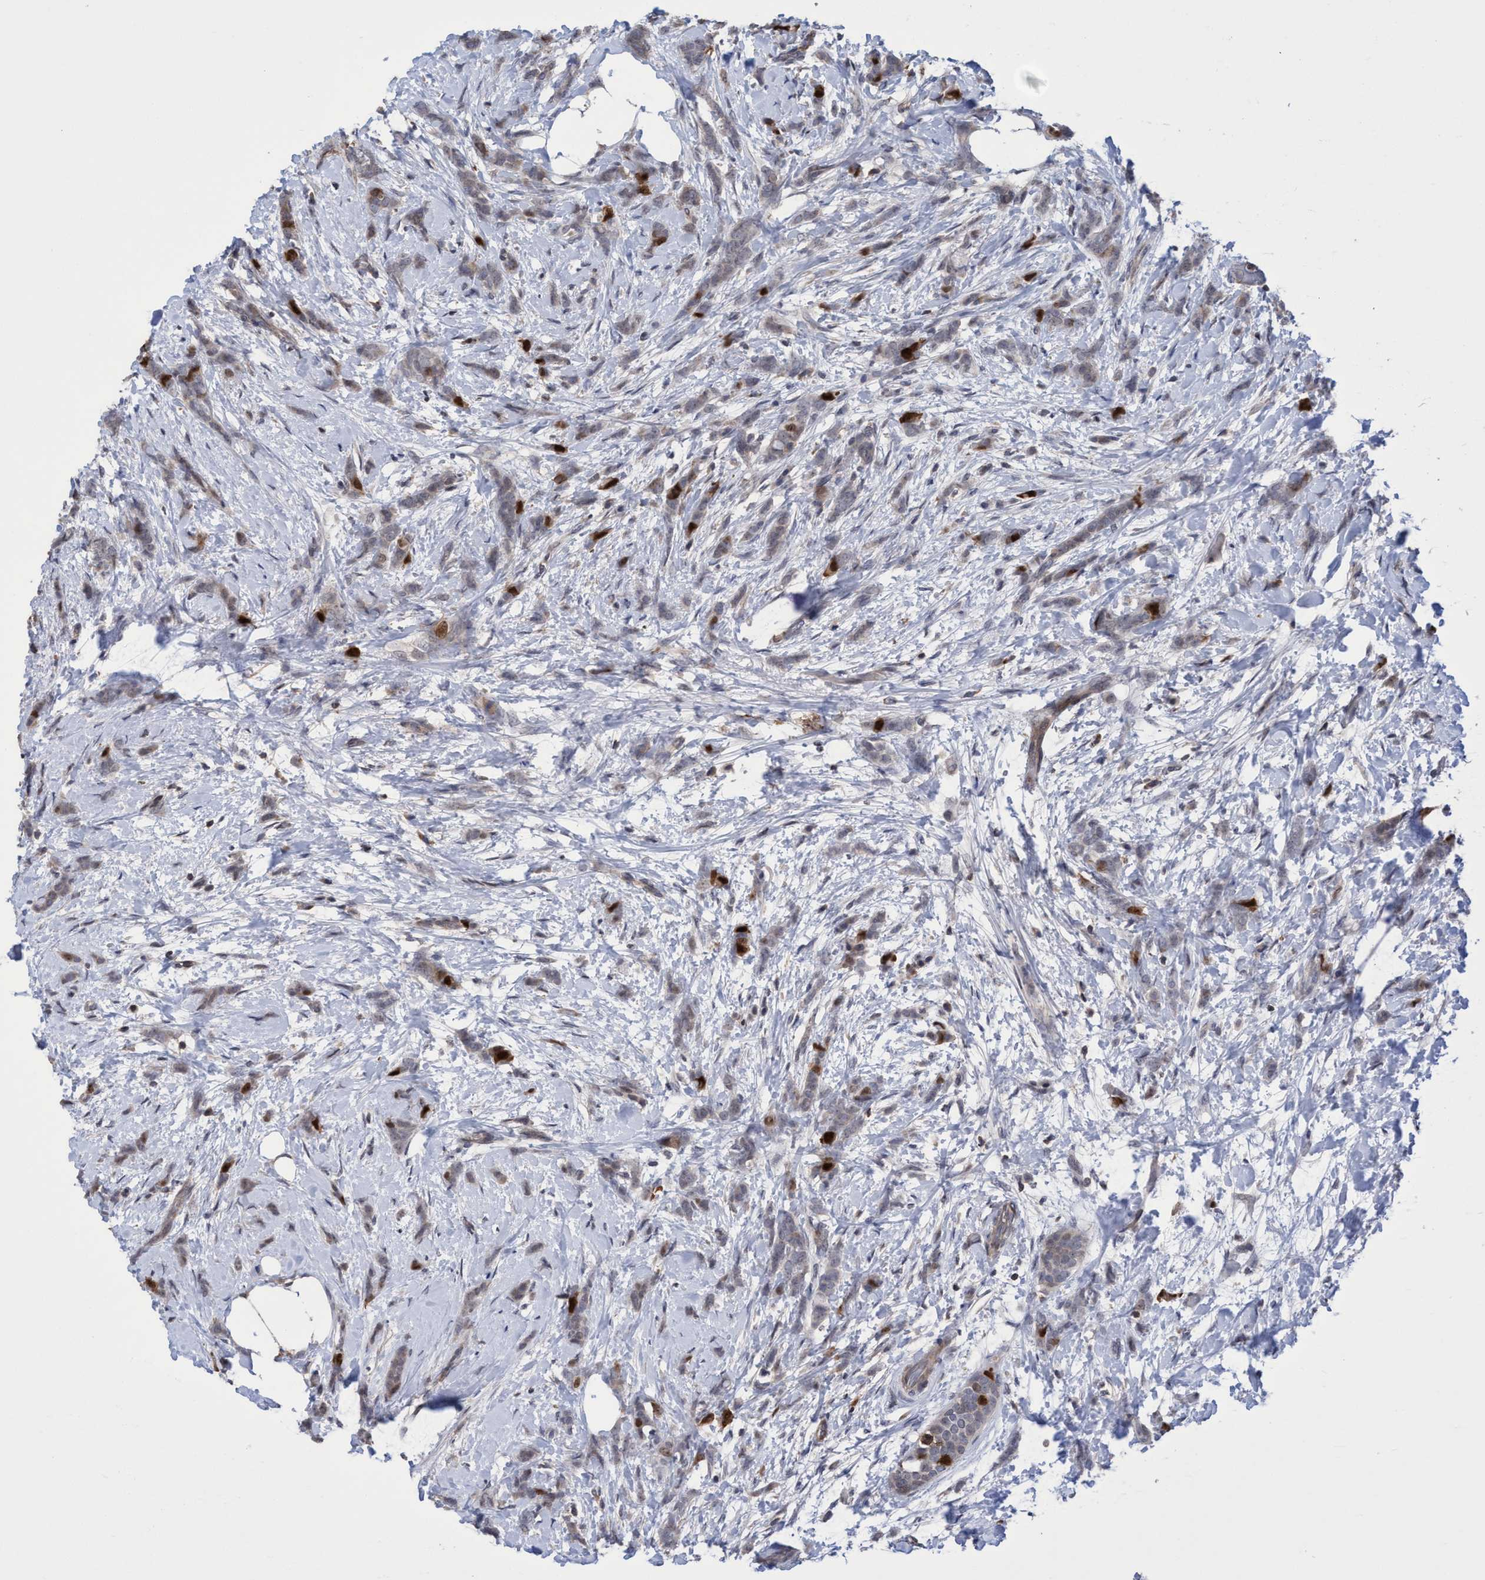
{"staining": {"intensity": "strong", "quantity": "<25%", "location": "cytoplasmic/membranous,nuclear"}, "tissue": "breast cancer", "cell_type": "Tumor cells", "image_type": "cancer", "snomed": [{"axis": "morphology", "description": "Lobular carcinoma, in situ"}, {"axis": "morphology", "description": "Lobular carcinoma"}, {"axis": "topography", "description": "Breast"}], "caption": "IHC photomicrograph of breast lobular carcinoma stained for a protein (brown), which demonstrates medium levels of strong cytoplasmic/membranous and nuclear staining in approximately <25% of tumor cells.", "gene": "SLBP", "patient": {"sex": "female", "age": 41}}